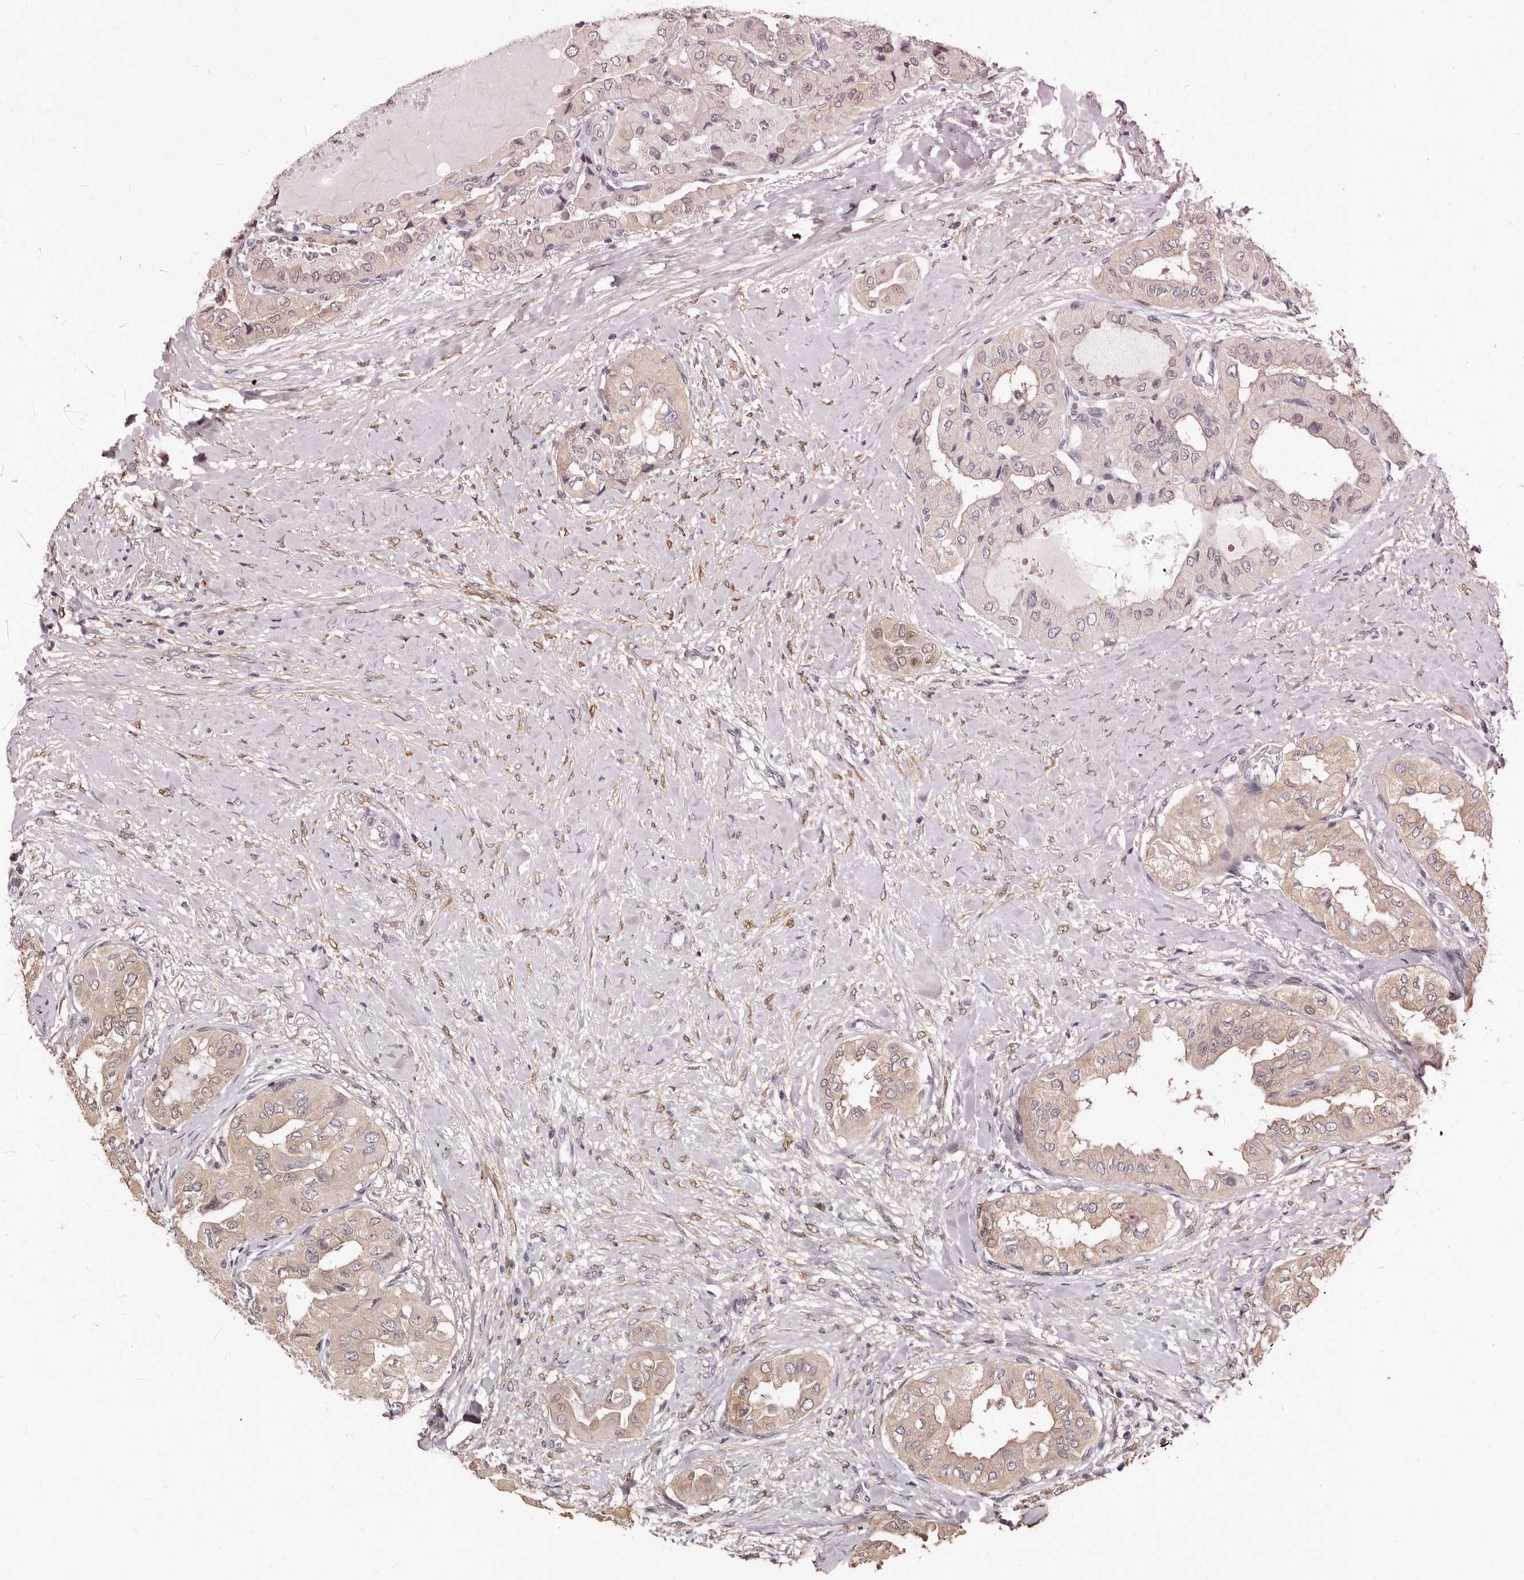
{"staining": {"intensity": "weak", "quantity": "25%-75%", "location": "cytoplasmic/membranous"}, "tissue": "thyroid cancer", "cell_type": "Tumor cells", "image_type": "cancer", "snomed": [{"axis": "morphology", "description": "Papillary adenocarcinoma, NOS"}, {"axis": "topography", "description": "Thyroid gland"}], "caption": "The immunohistochemical stain highlights weak cytoplasmic/membranous staining in tumor cells of thyroid papillary adenocarcinoma tissue.", "gene": "KHDRBS2", "patient": {"sex": "female", "age": 59}}